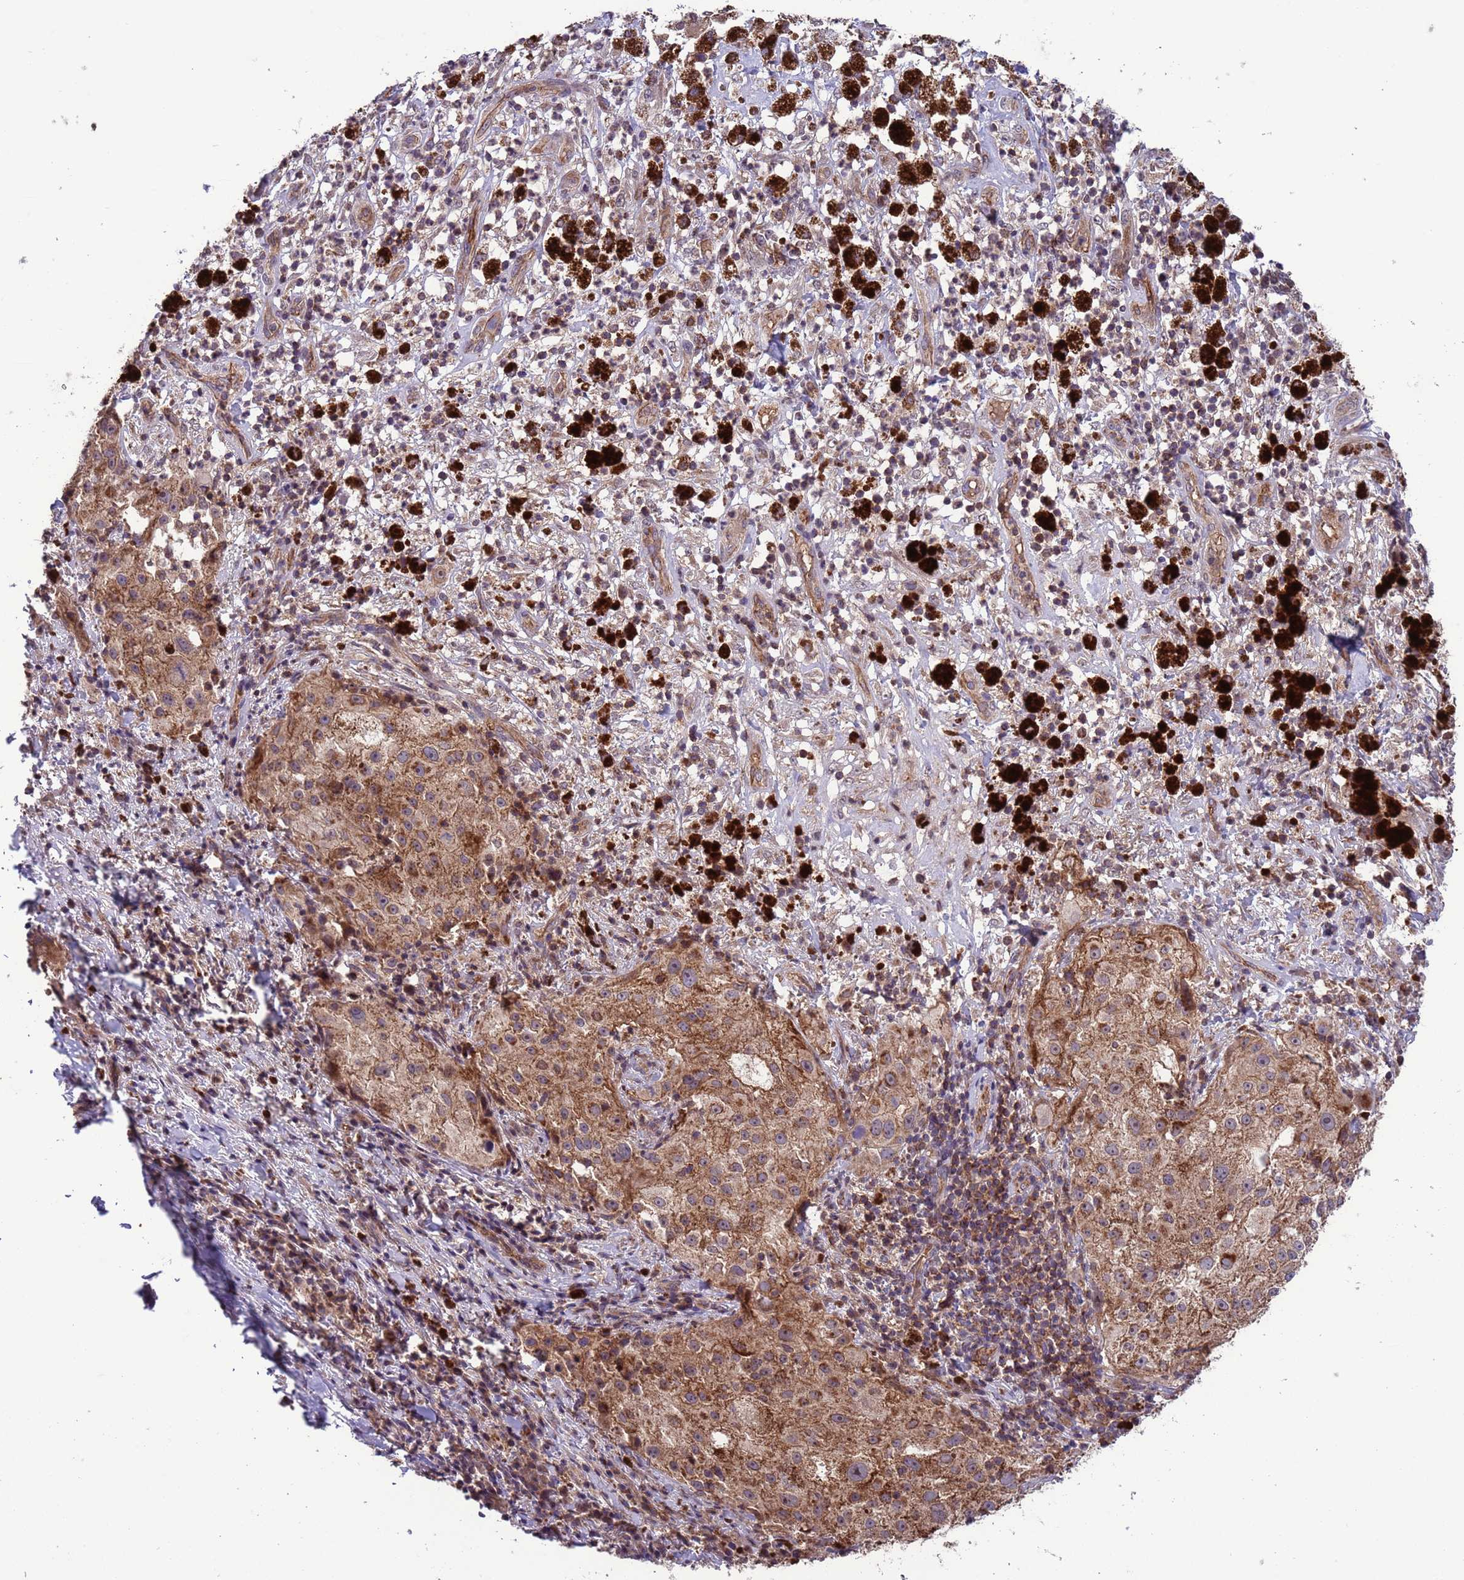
{"staining": {"intensity": "moderate", "quantity": ">75%", "location": "cytoplasmic/membranous"}, "tissue": "melanoma", "cell_type": "Tumor cells", "image_type": "cancer", "snomed": [{"axis": "morphology", "description": "Necrosis, NOS"}, {"axis": "morphology", "description": "Malignant melanoma, NOS"}, {"axis": "topography", "description": "Skin"}], "caption": "The histopathology image demonstrates immunohistochemical staining of malignant melanoma. There is moderate cytoplasmic/membranous expression is seen in about >75% of tumor cells. (brown staining indicates protein expression, while blue staining denotes nuclei).", "gene": "ACAD8", "patient": {"sex": "female", "age": 87}}